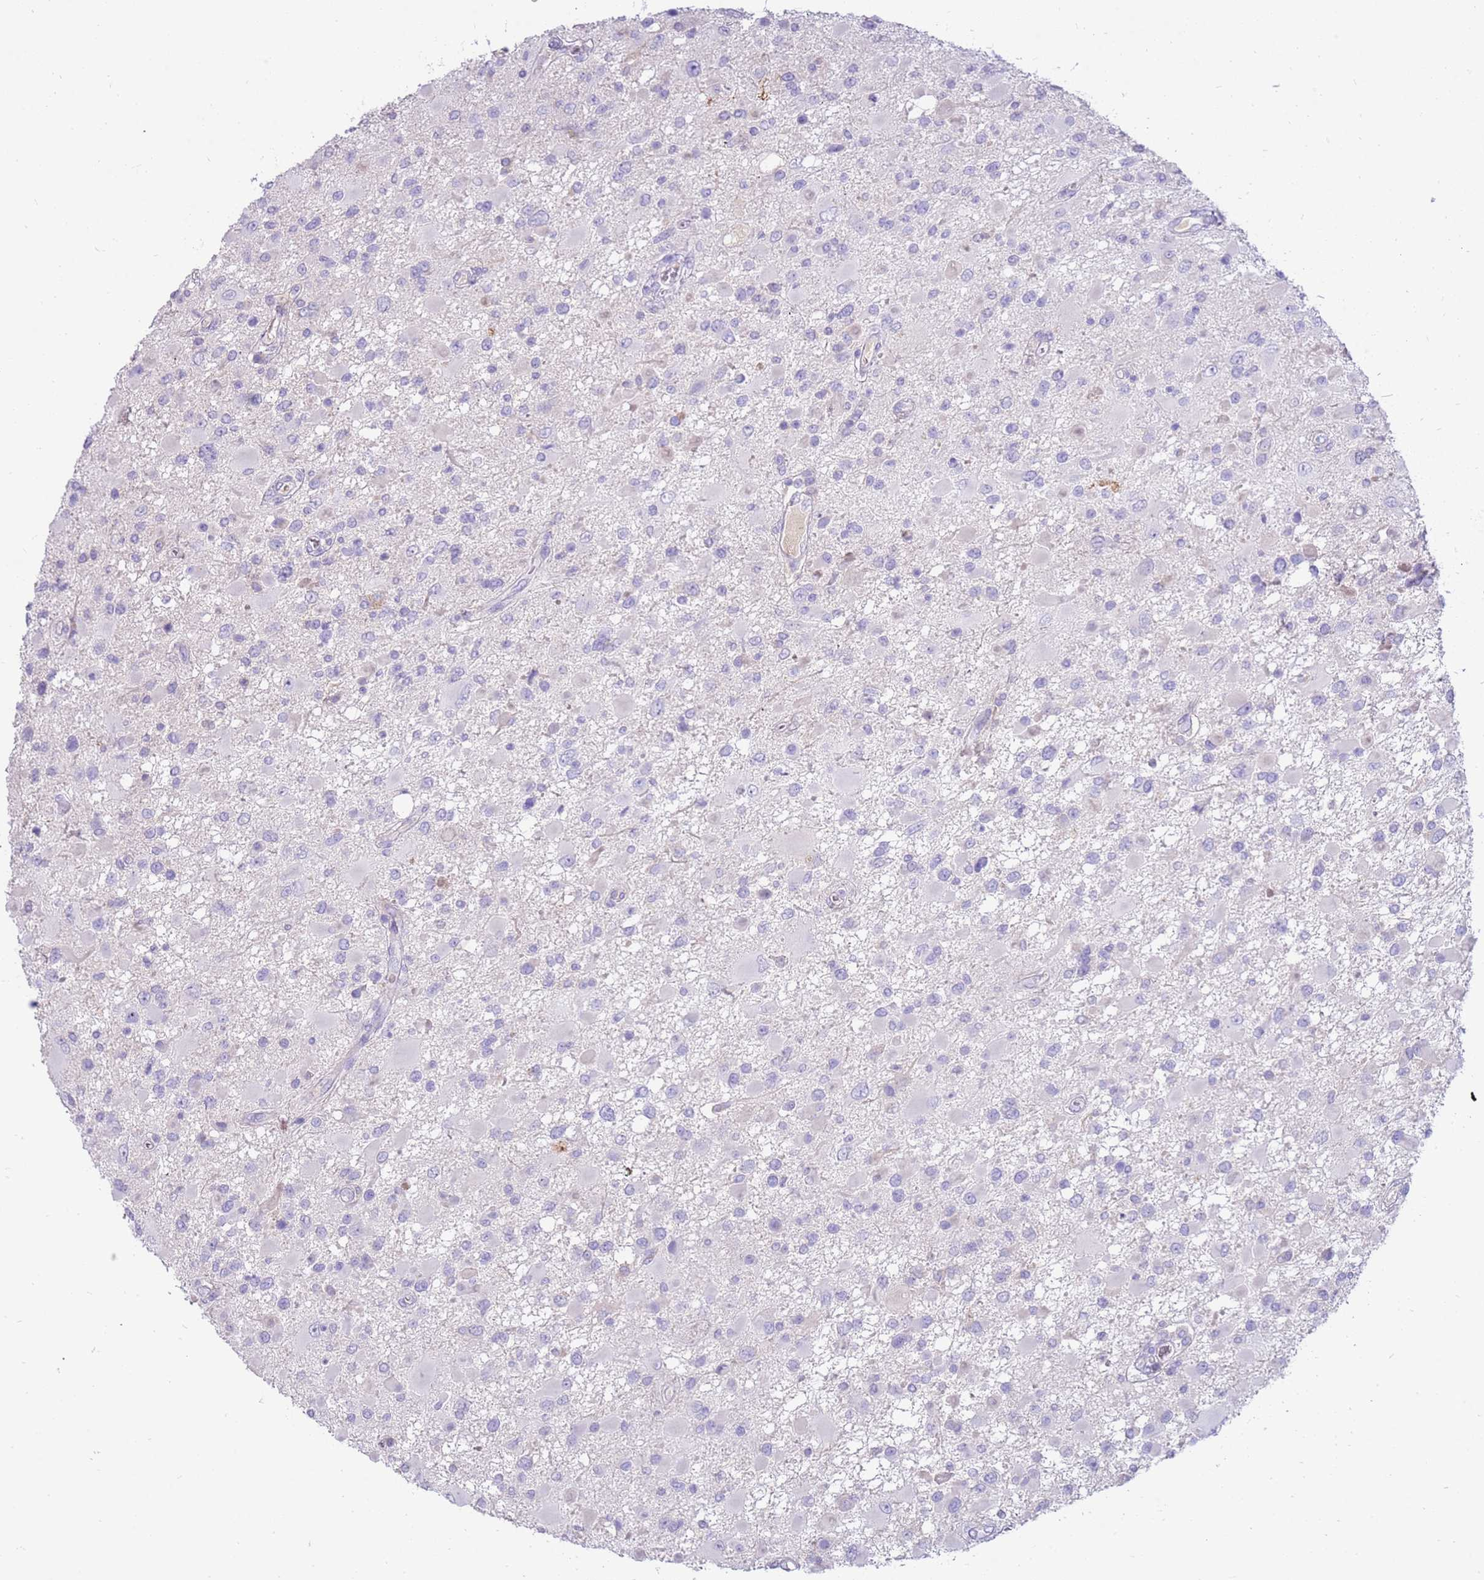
{"staining": {"intensity": "negative", "quantity": "none", "location": "none"}, "tissue": "glioma", "cell_type": "Tumor cells", "image_type": "cancer", "snomed": [{"axis": "morphology", "description": "Glioma, malignant, High grade"}, {"axis": "topography", "description": "Brain"}], "caption": "The micrograph exhibits no significant expression in tumor cells of glioma.", "gene": "EVPLL", "patient": {"sex": "male", "age": 53}}